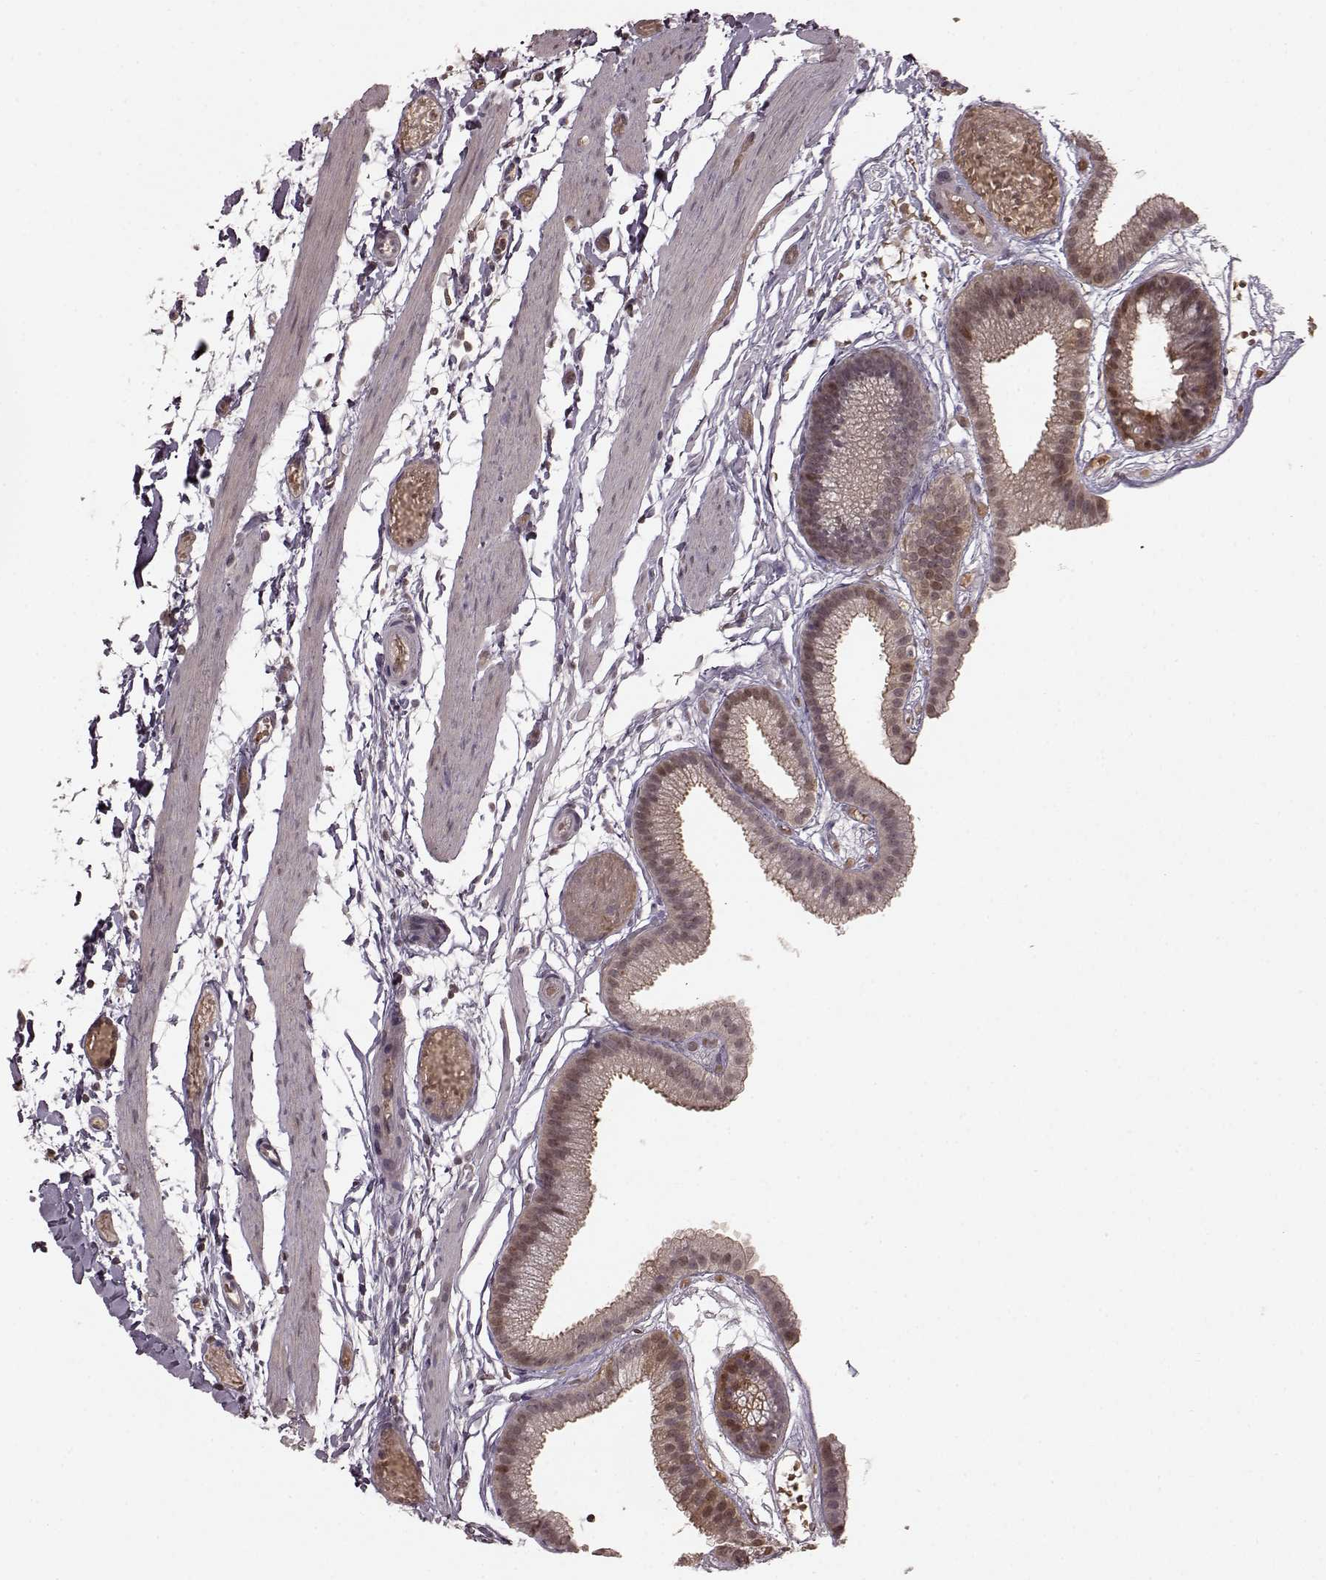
{"staining": {"intensity": "moderate", "quantity": "25%-75%", "location": "nuclear"}, "tissue": "gallbladder", "cell_type": "Glandular cells", "image_type": "normal", "snomed": [{"axis": "morphology", "description": "Normal tissue, NOS"}, {"axis": "topography", "description": "Gallbladder"}], "caption": "A brown stain highlights moderate nuclear expression of a protein in glandular cells of unremarkable gallbladder.", "gene": "GSS", "patient": {"sex": "female", "age": 45}}